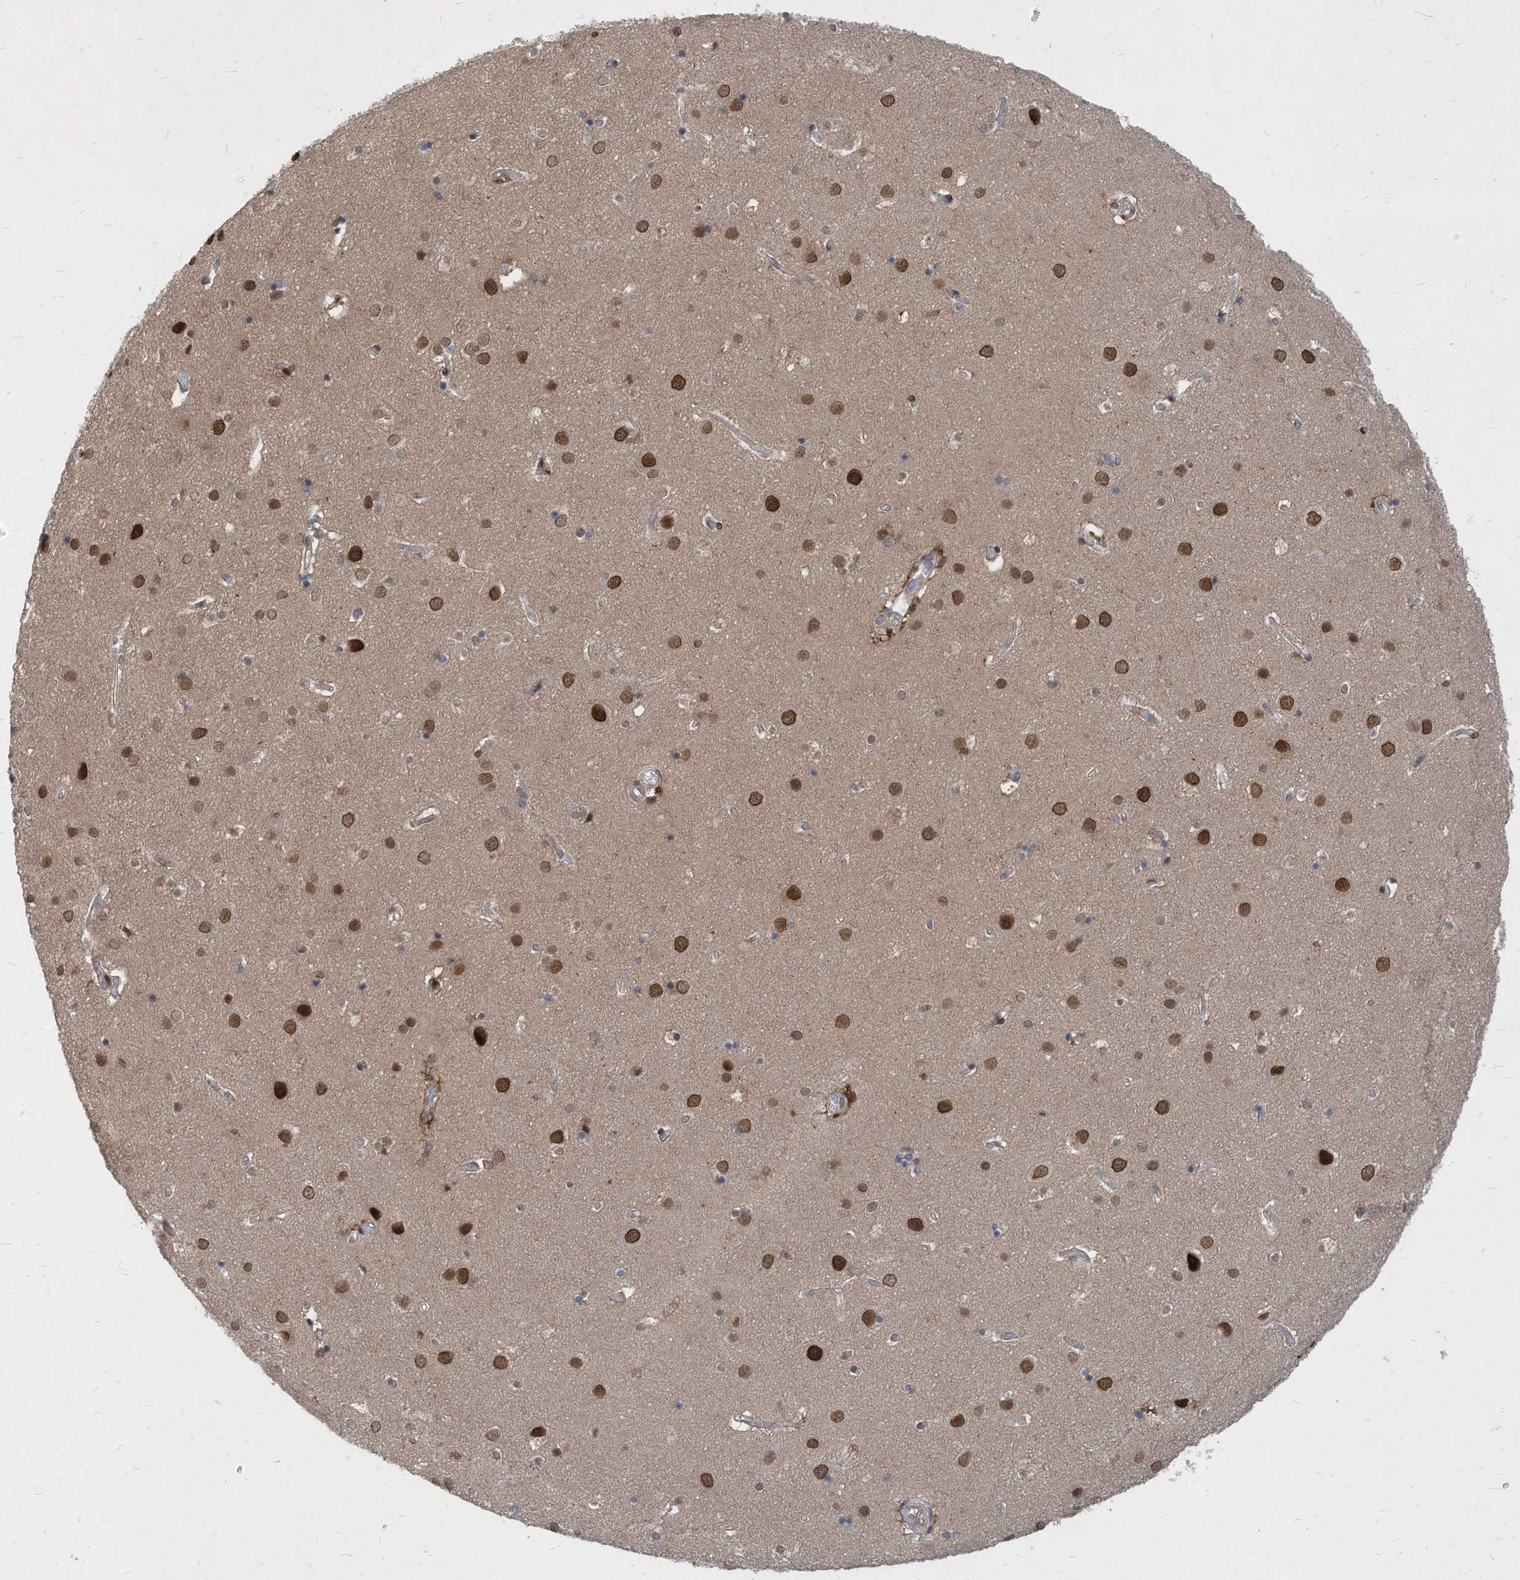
{"staining": {"intensity": "negative", "quantity": "none", "location": "none"}, "tissue": "cerebral cortex", "cell_type": "Endothelial cells", "image_type": "normal", "snomed": [{"axis": "morphology", "description": "Normal tissue, NOS"}, {"axis": "topography", "description": "Cerebral cortex"}], "caption": "DAB (3,3'-diaminobenzidine) immunohistochemical staining of unremarkable human cerebral cortex exhibits no significant expression in endothelial cells.", "gene": "KPNB1", "patient": {"sex": "male", "age": 54}}